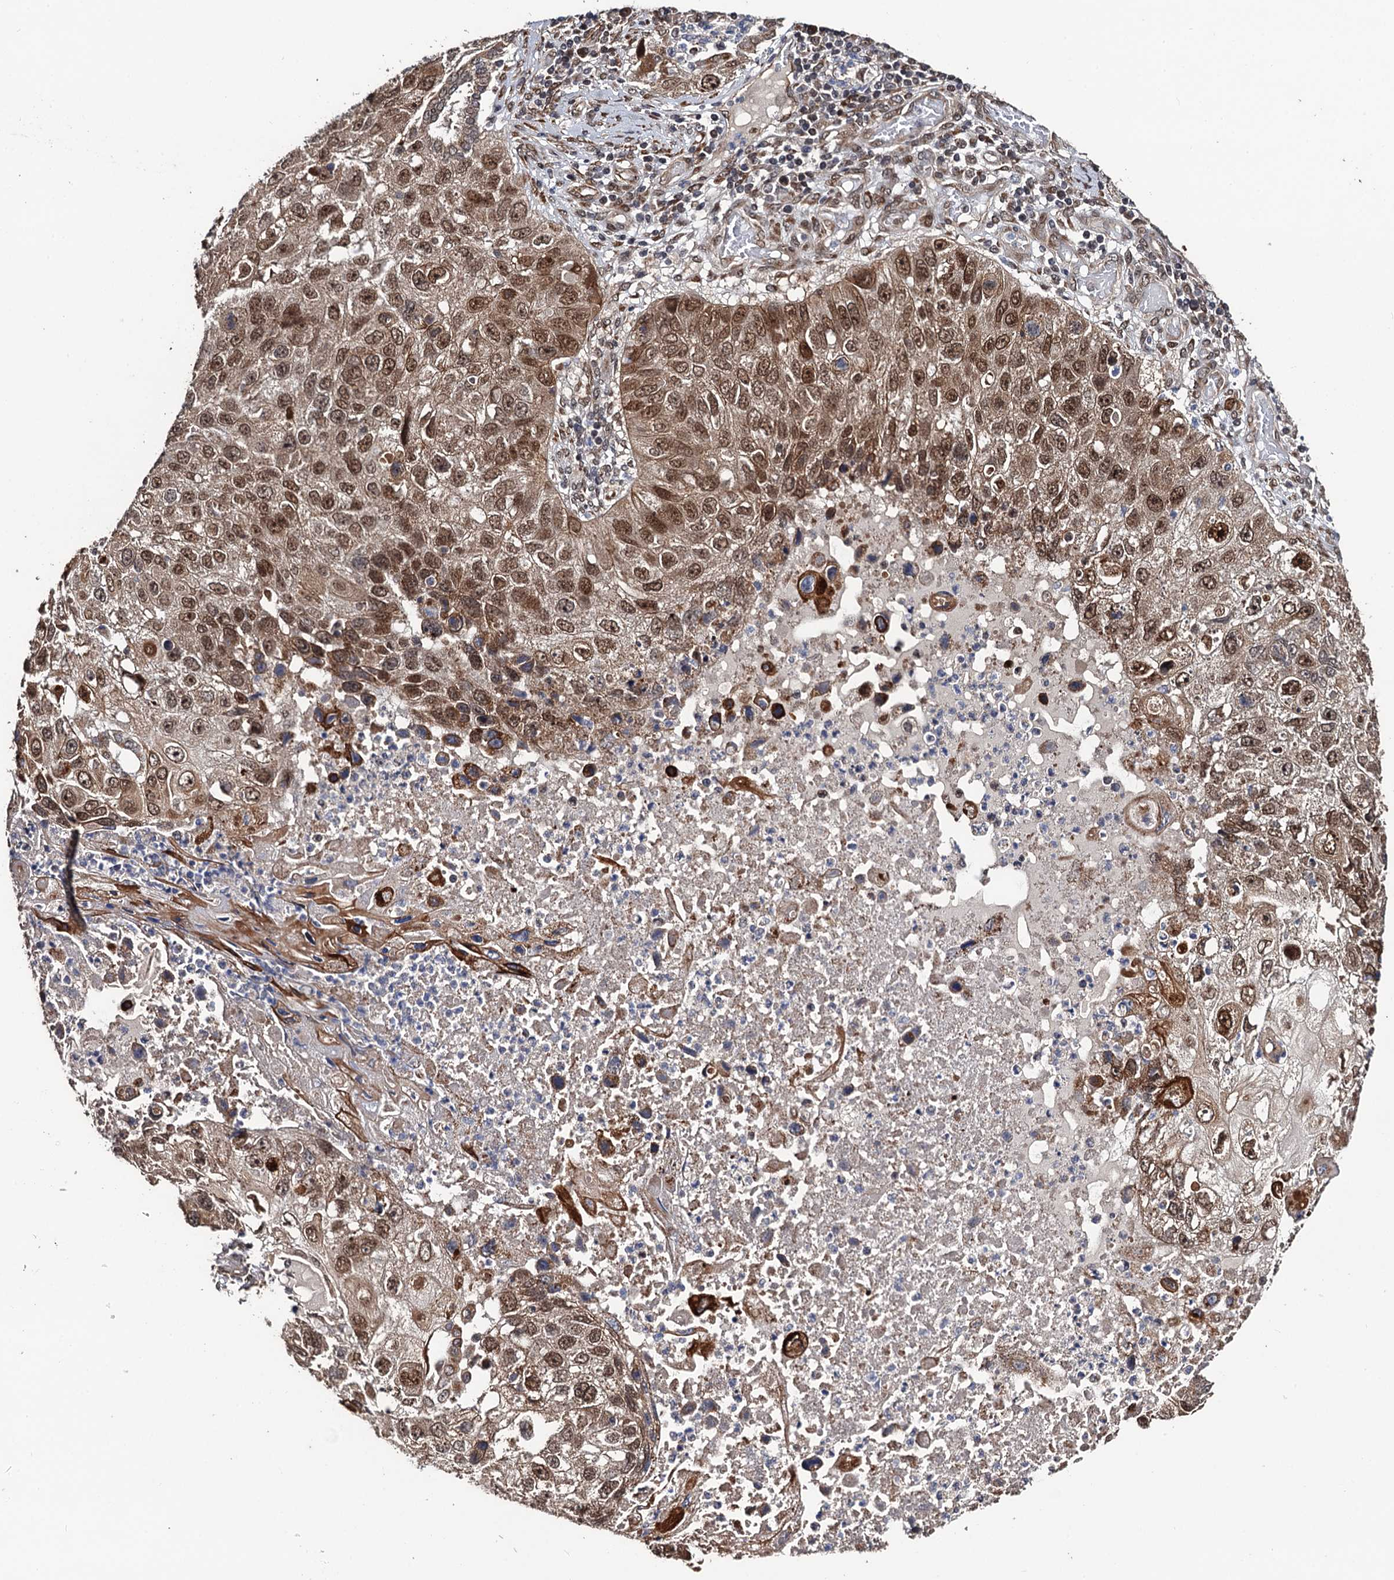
{"staining": {"intensity": "moderate", "quantity": ">75%", "location": "nuclear"}, "tissue": "lung cancer", "cell_type": "Tumor cells", "image_type": "cancer", "snomed": [{"axis": "morphology", "description": "Squamous cell carcinoma, NOS"}, {"axis": "topography", "description": "Lung"}], "caption": "This photomicrograph demonstrates immunohistochemistry (IHC) staining of squamous cell carcinoma (lung), with medium moderate nuclear positivity in about >75% of tumor cells.", "gene": "LRRC63", "patient": {"sex": "male", "age": 61}}